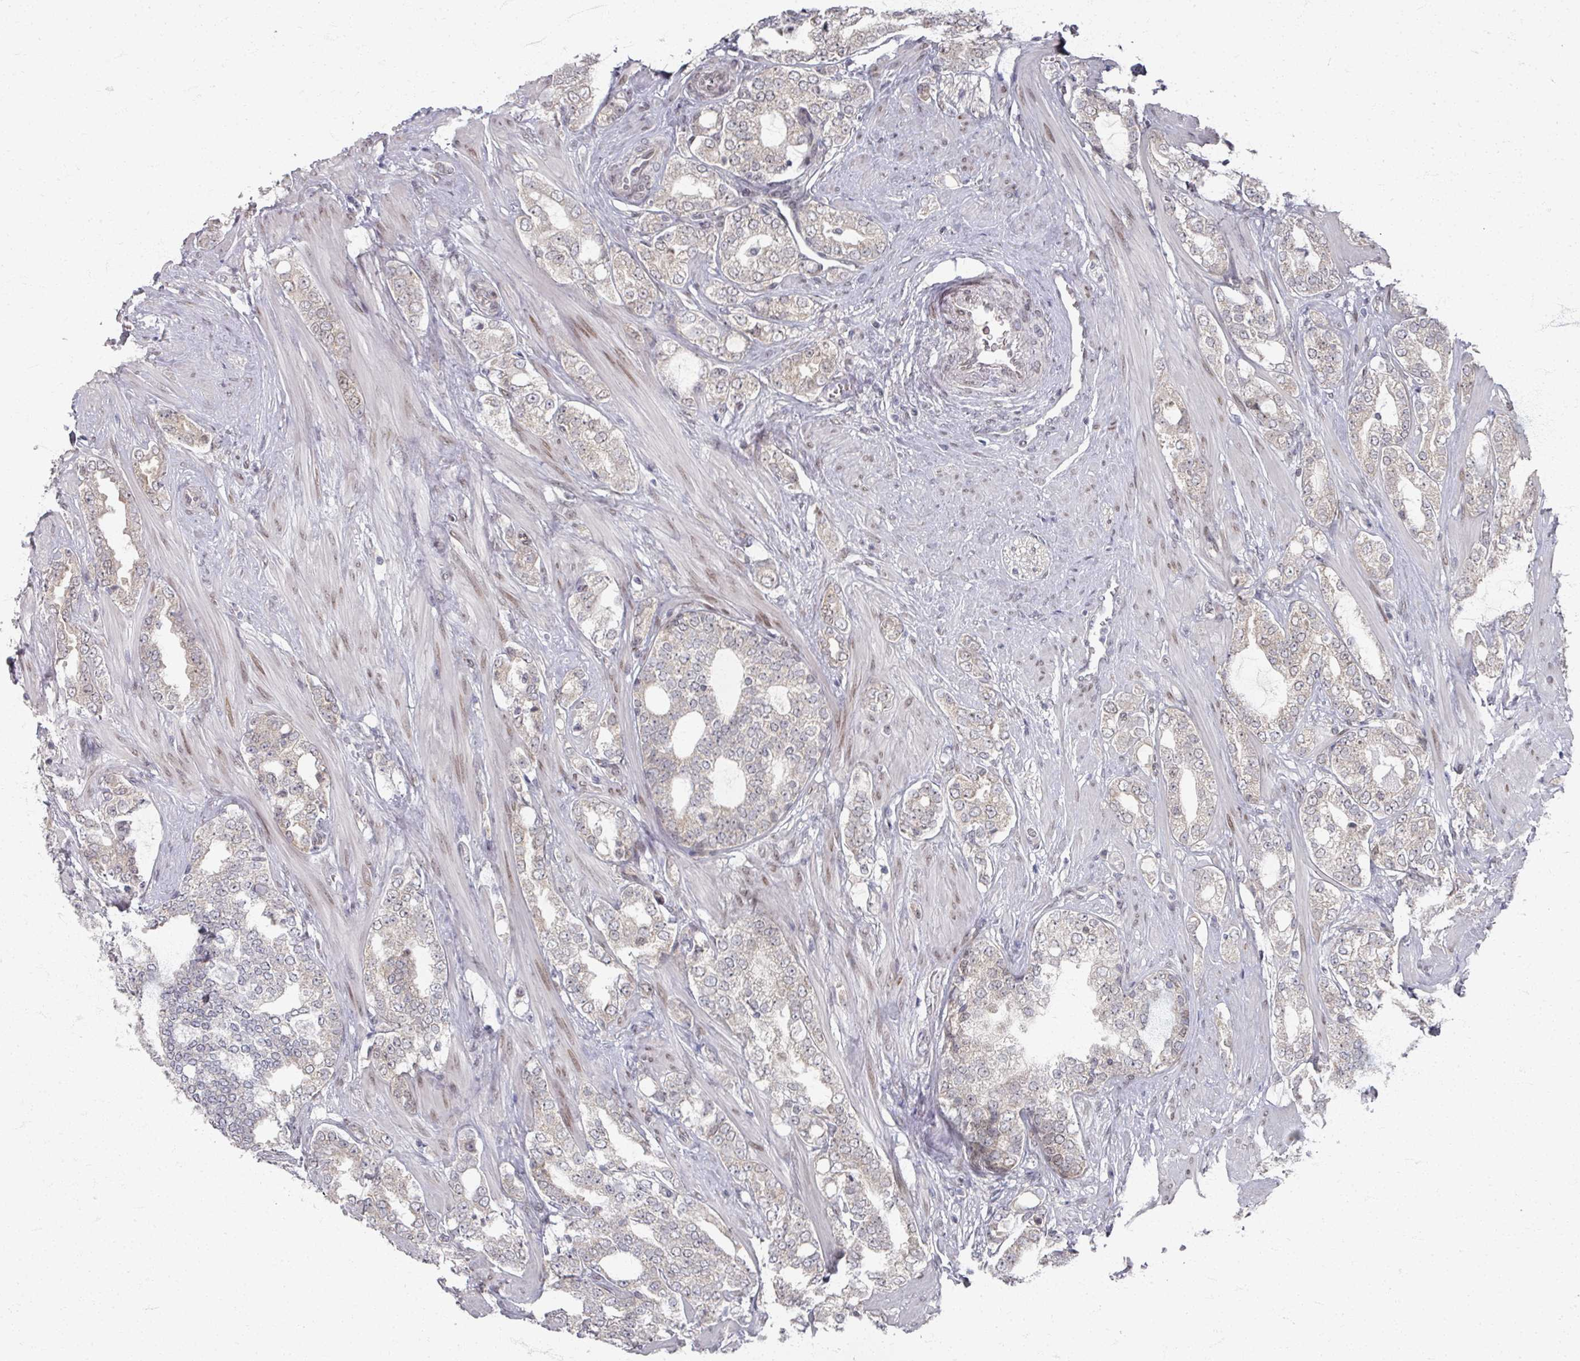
{"staining": {"intensity": "weak", "quantity": "<25%", "location": "nuclear"}, "tissue": "prostate cancer", "cell_type": "Tumor cells", "image_type": "cancer", "snomed": [{"axis": "morphology", "description": "Adenocarcinoma, High grade"}, {"axis": "topography", "description": "Prostate"}], "caption": "Immunohistochemistry image of prostate cancer (adenocarcinoma (high-grade)) stained for a protein (brown), which shows no expression in tumor cells.", "gene": "PSKH1", "patient": {"sex": "male", "age": 64}}